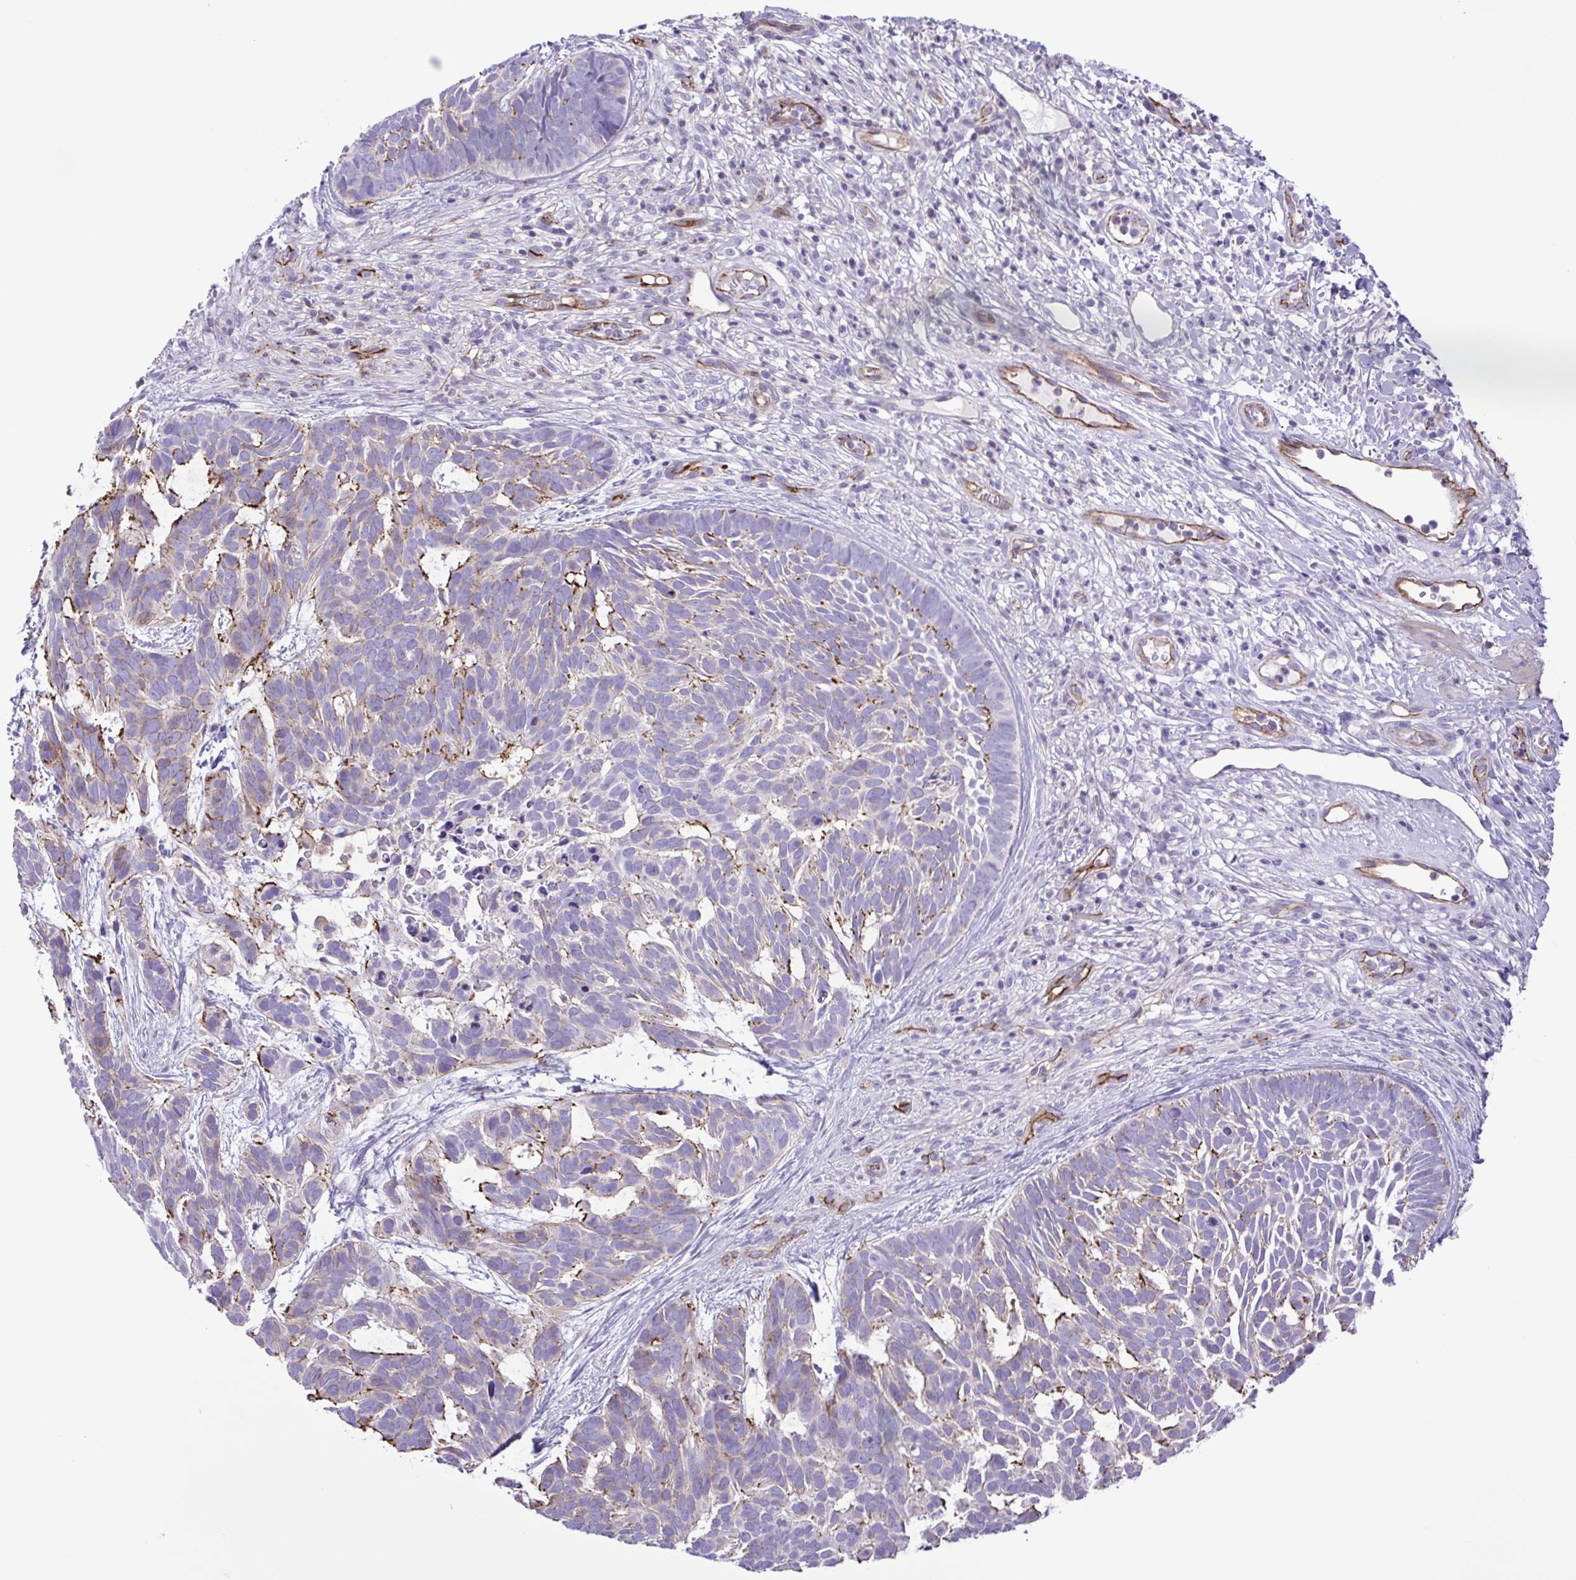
{"staining": {"intensity": "moderate", "quantity": "<25%", "location": "cytoplasmic/membranous"}, "tissue": "skin cancer", "cell_type": "Tumor cells", "image_type": "cancer", "snomed": [{"axis": "morphology", "description": "Basal cell carcinoma"}, {"axis": "topography", "description": "Skin"}], "caption": "A micrograph of human skin cancer stained for a protein exhibits moderate cytoplasmic/membranous brown staining in tumor cells.", "gene": "FLT1", "patient": {"sex": "male", "age": 78}}